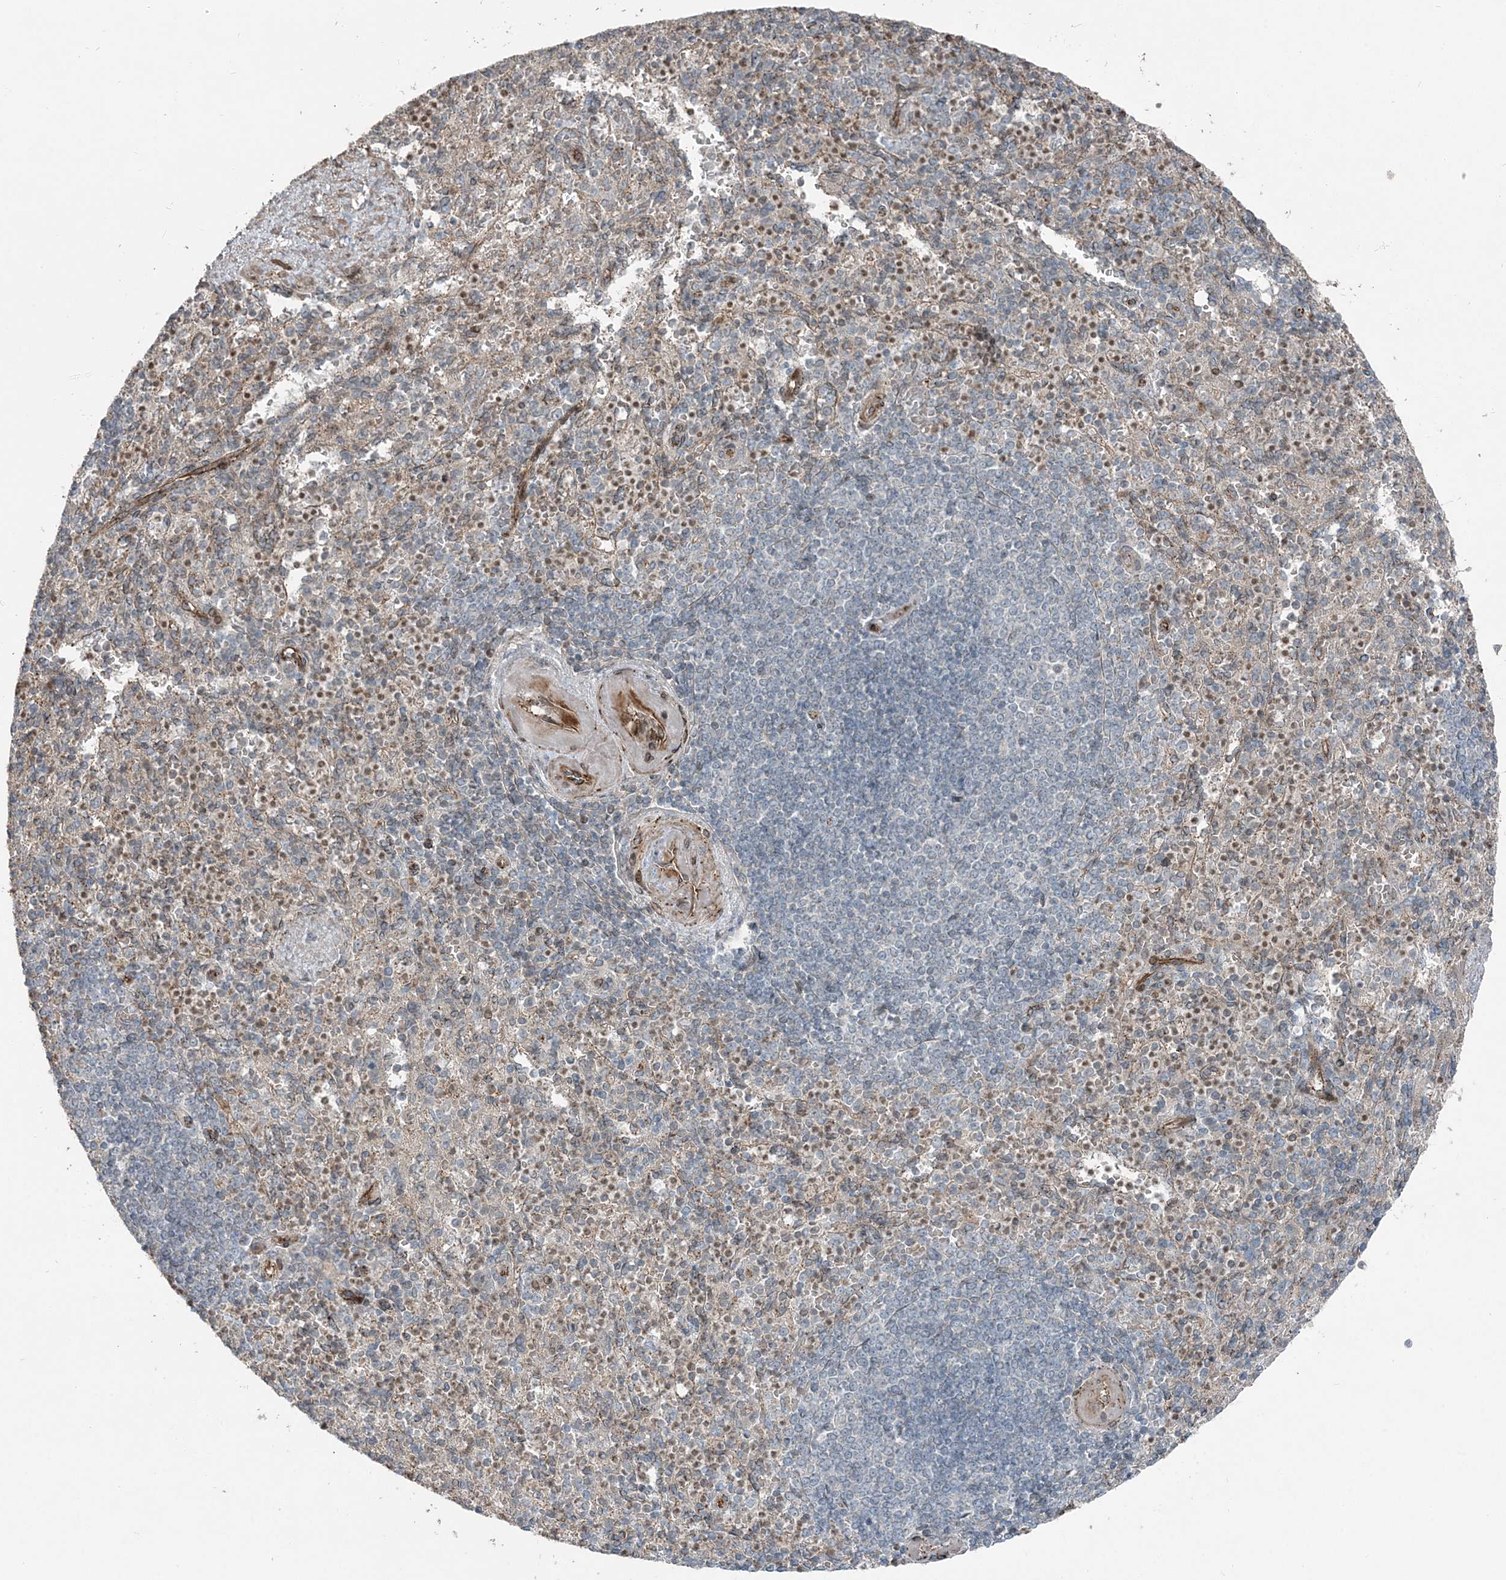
{"staining": {"intensity": "moderate", "quantity": "<25%", "location": "cytoplasmic/membranous"}, "tissue": "spleen", "cell_type": "Cells in red pulp", "image_type": "normal", "snomed": [{"axis": "morphology", "description": "Normal tissue, NOS"}, {"axis": "topography", "description": "Spleen"}], "caption": "A high-resolution photomicrograph shows immunohistochemistry staining of normal spleen, which exhibits moderate cytoplasmic/membranous positivity in approximately <25% of cells in red pulp. Using DAB (brown) and hematoxylin (blue) stains, captured at high magnification using brightfield microscopy.", "gene": "FBXL17", "patient": {"sex": "female", "age": 74}}